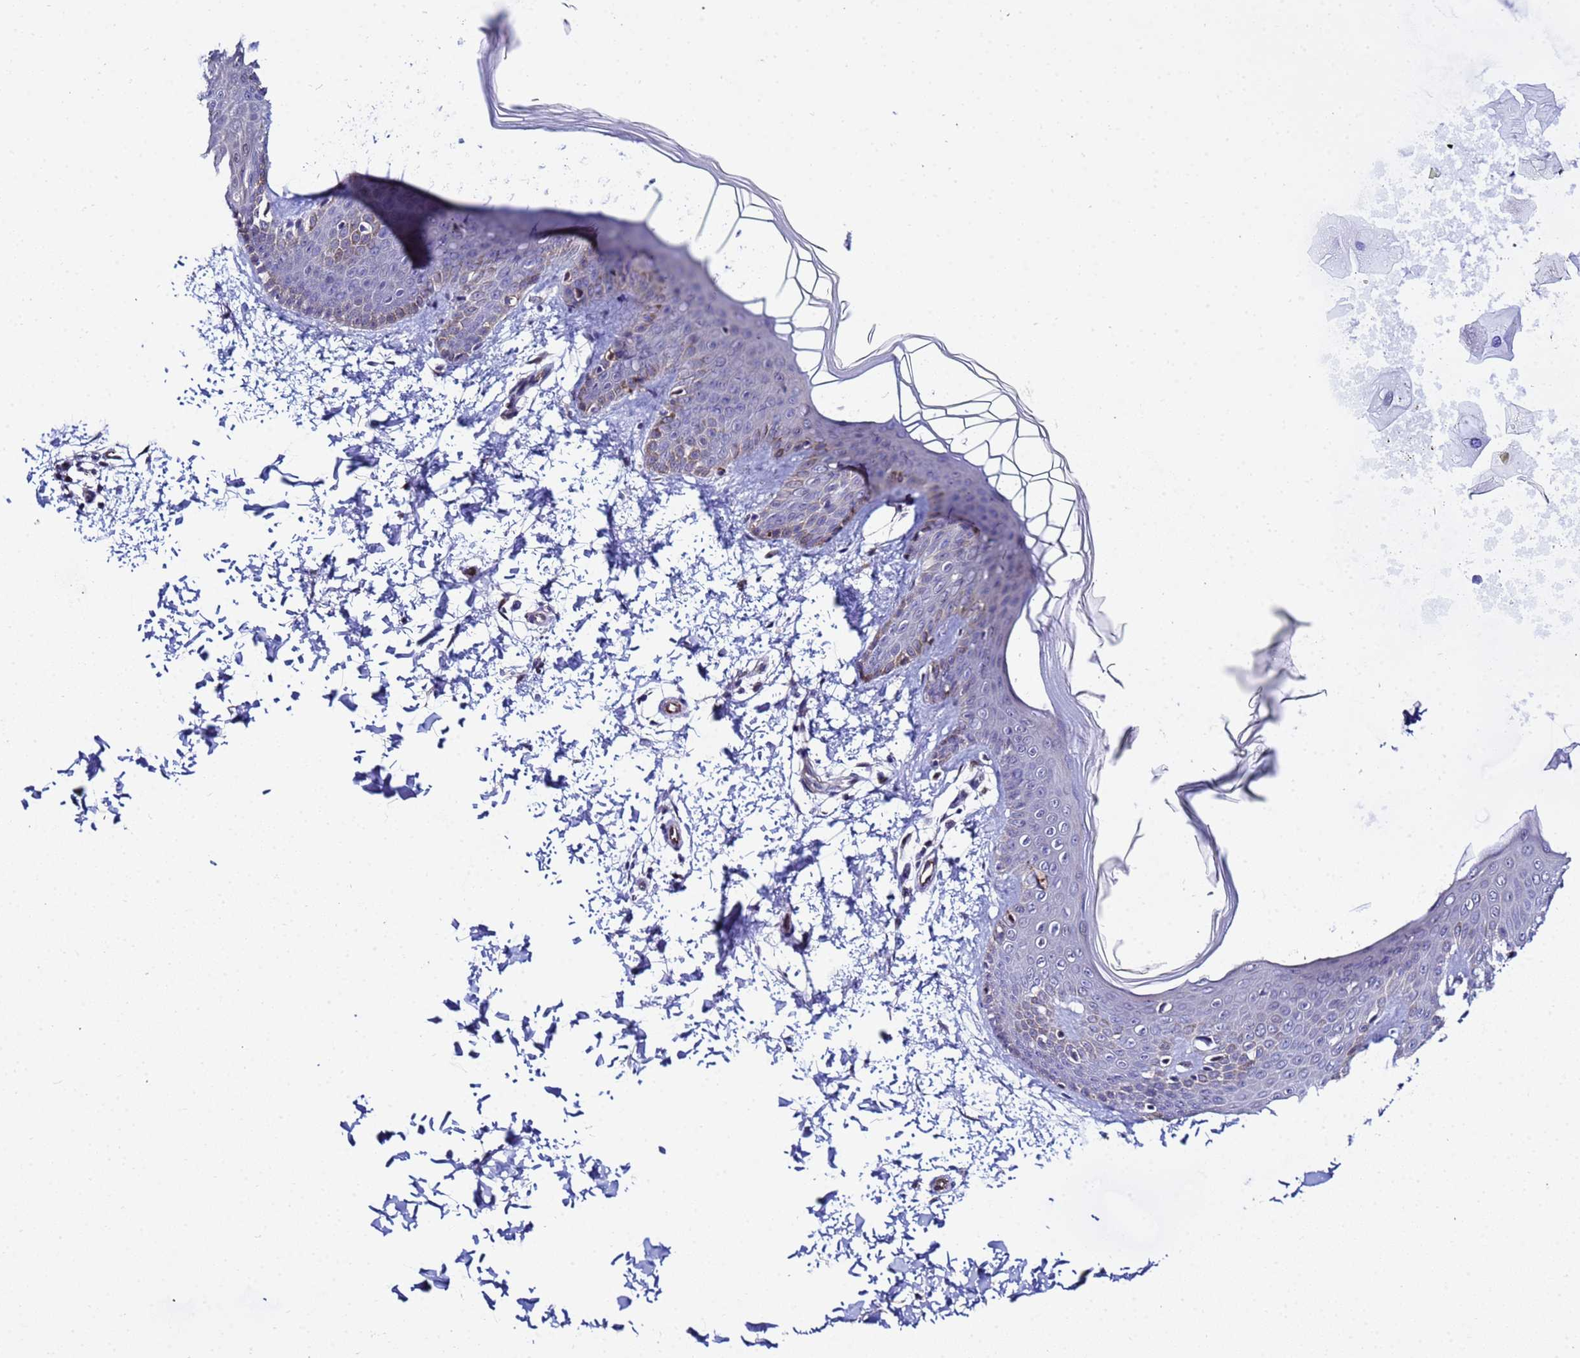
{"staining": {"intensity": "negative", "quantity": "none", "location": "none"}, "tissue": "skin", "cell_type": "Fibroblasts", "image_type": "normal", "snomed": [{"axis": "morphology", "description": "Normal tissue, NOS"}, {"axis": "topography", "description": "Skin"}], "caption": "A high-resolution micrograph shows immunohistochemistry (IHC) staining of benign skin, which reveals no significant expression in fibroblasts. Nuclei are stained in blue.", "gene": "SLC25A37", "patient": {"sex": "male", "age": 36}}